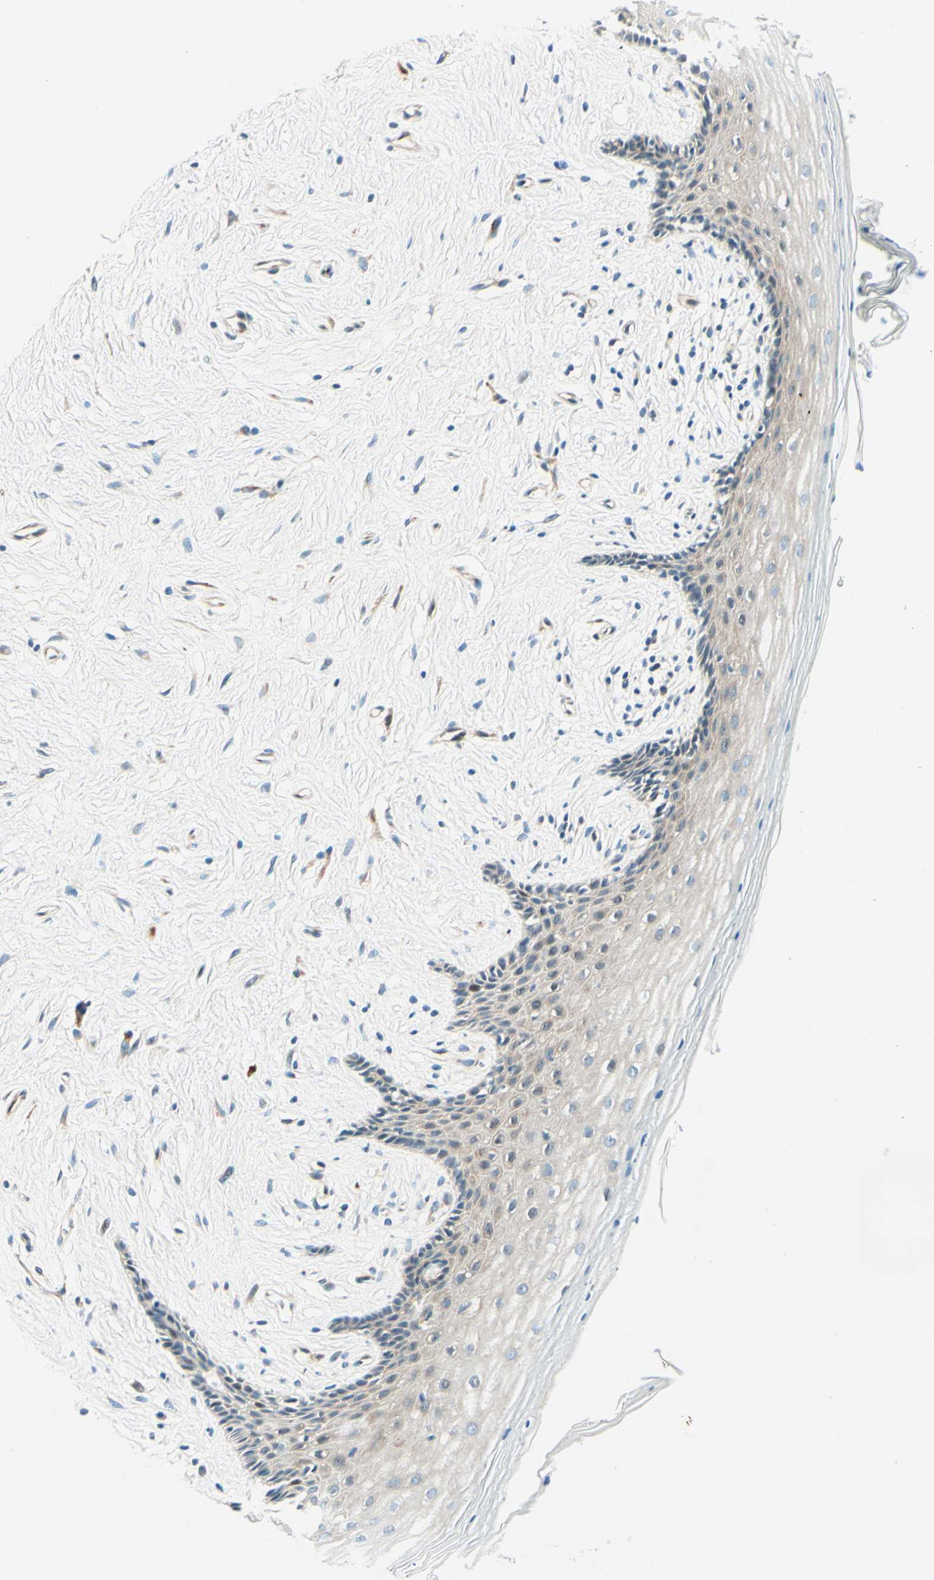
{"staining": {"intensity": "weak", "quantity": "25%-75%", "location": "cytoplasmic/membranous"}, "tissue": "vagina", "cell_type": "Squamous epithelial cells", "image_type": "normal", "snomed": [{"axis": "morphology", "description": "Normal tissue, NOS"}, {"axis": "topography", "description": "Vagina"}], "caption": "Protein expression analysis of normal human vagina reveals weak cytoplasmic/membranous expression in about 25%-75% of squamous epithelial cells. Immunohistochemistry stains the protein of interest in brown and the nuclei are stained blue.", "gene": "TAOK2", "patient": {"sex": "female", "age": 44}}